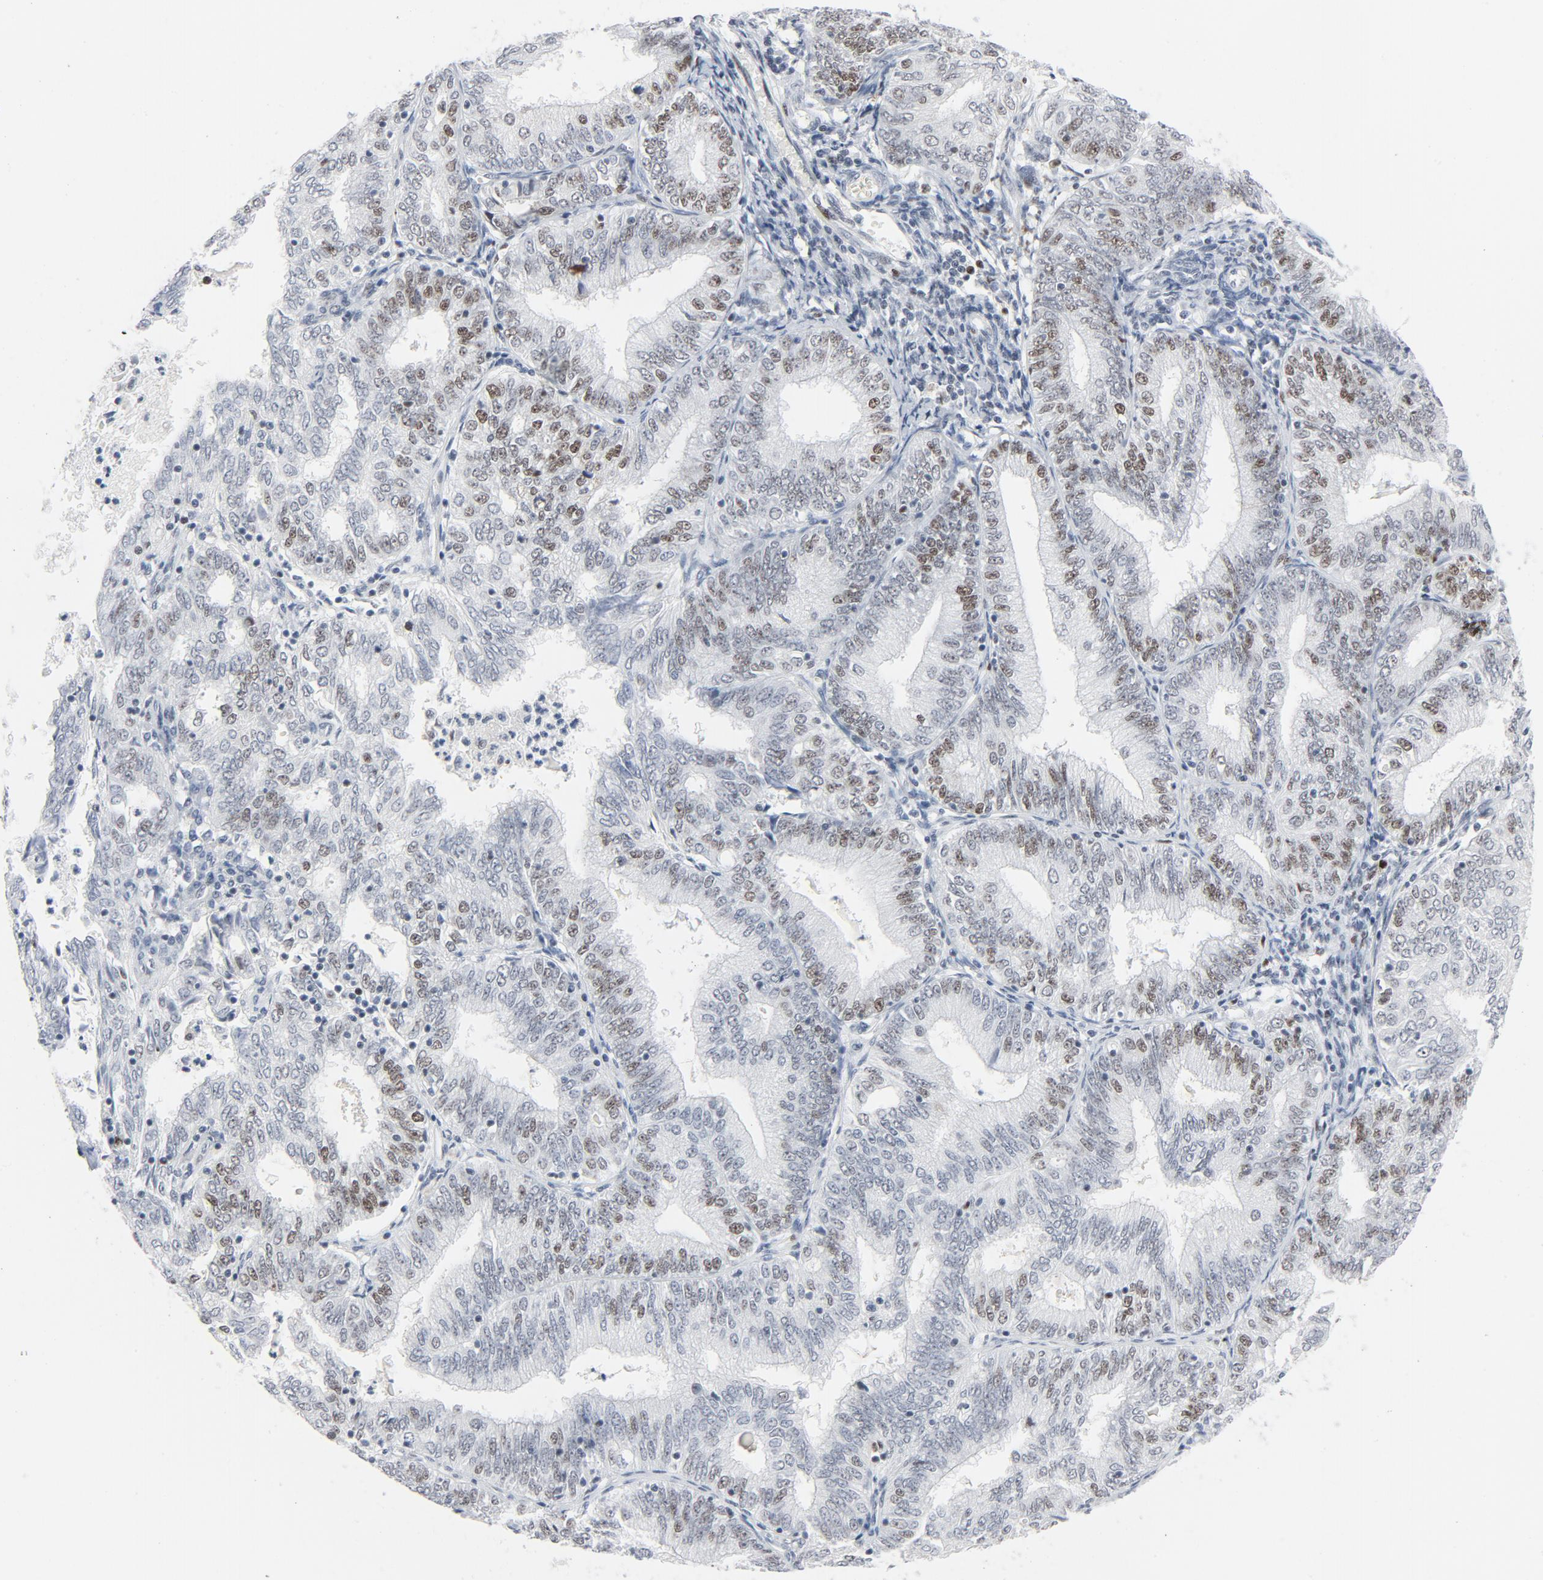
{"staining": {"intensity": "moderate", "quantity": "<25%", "location": "nuclear"}, "tissue": "endometrial cancer", "cell_type": "Tumor cells", "image_type": "cancer", "snomed": [{"axis": "morphology", "description": "Adenocarcinoma, NOS"}, {"axis": "topography", "description": "Endometrium"}], "caption": "DAB immunohistochemical staining of endometrial cancer (adenocarcinoma) displays moderate nuclear protein expression in approximately <25% of tumor cells. The staining was performed using DAB to visualize the protein expression in brown, while the nuclei were stained in blue with hematoxylin (Magnification: 20x).", "gene": "POLD1", "patient": {"sex": "female", "age": 69}}